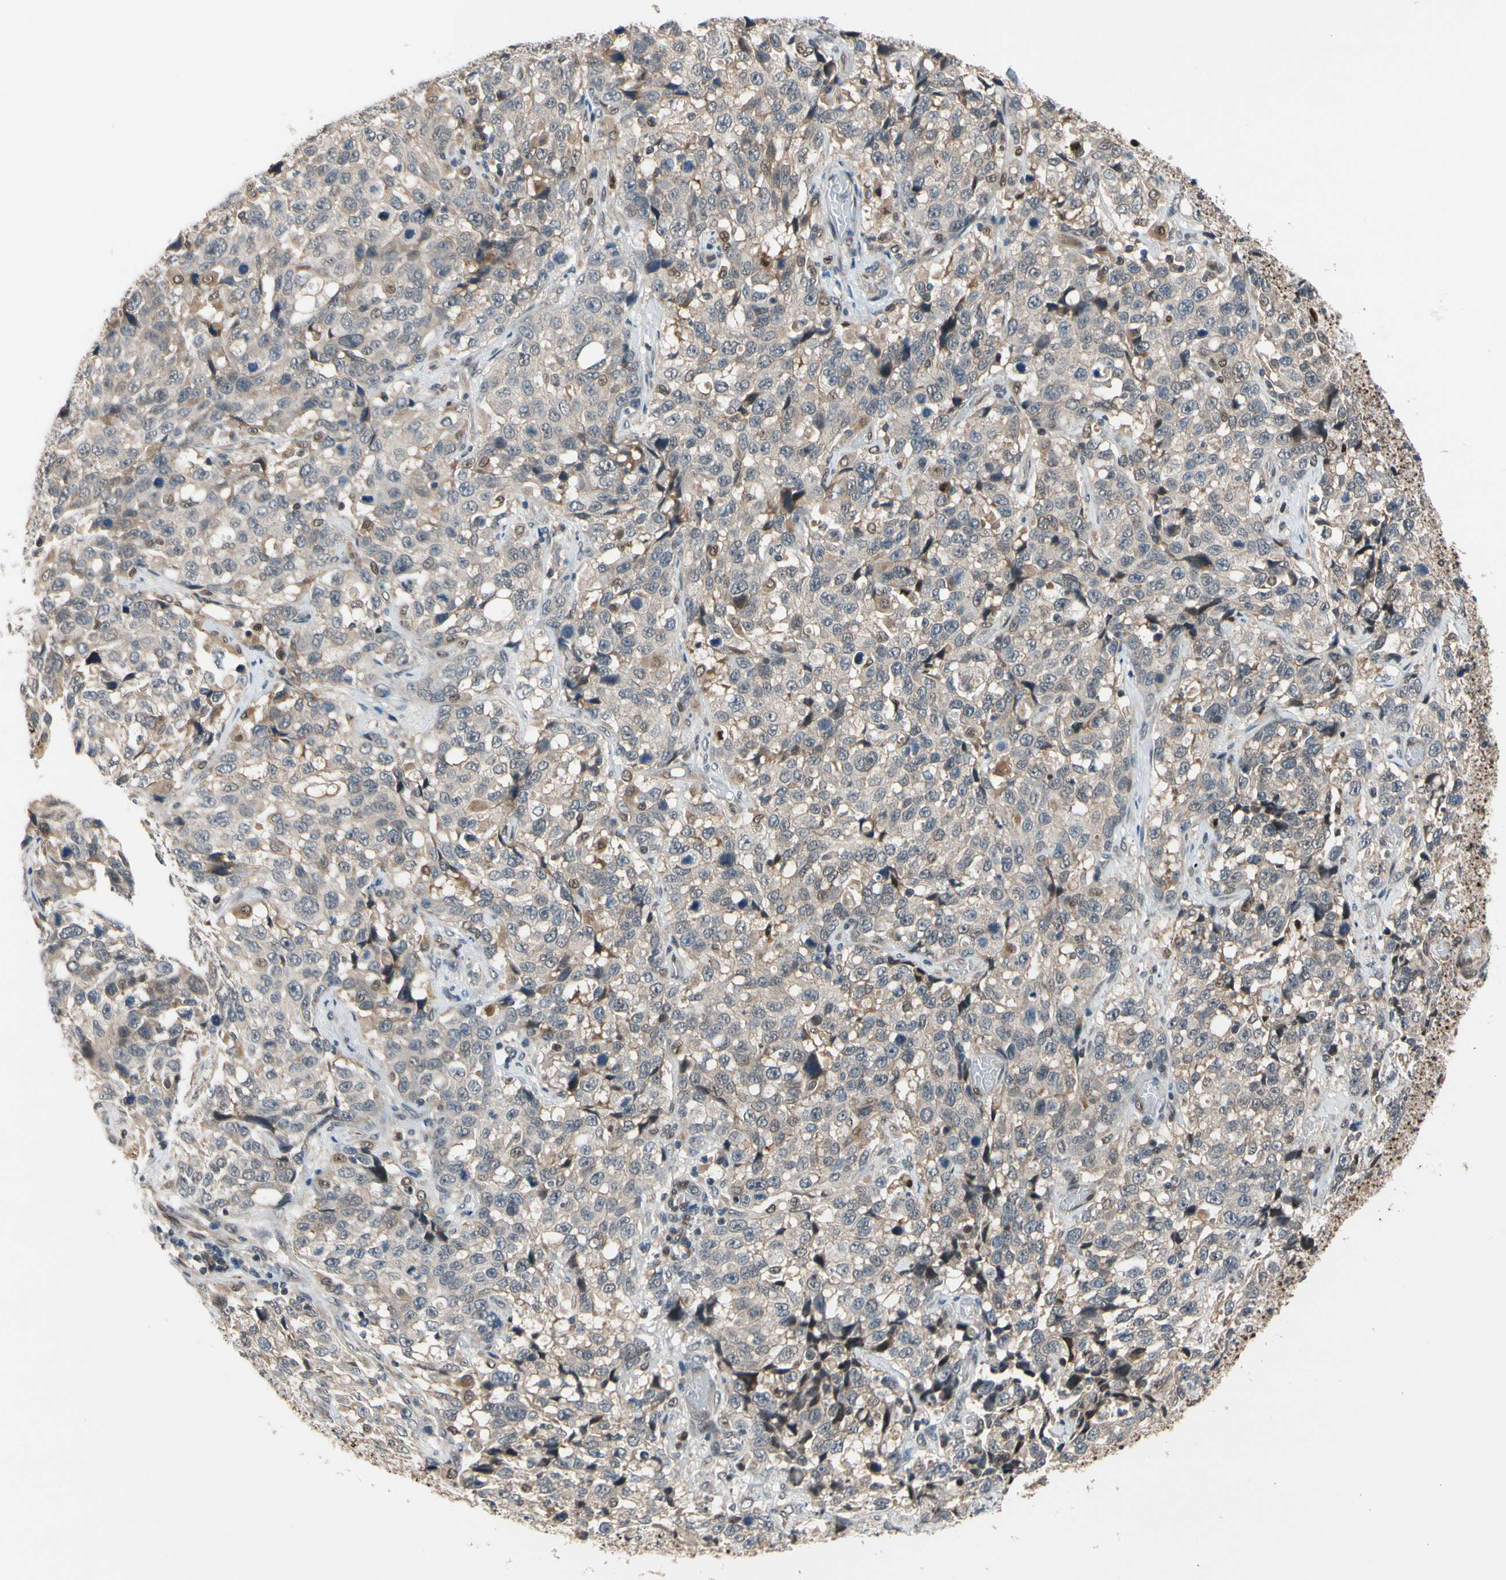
{"staining": {"intensity": "weak", "quantity": ">75%", "location": "cytoplasmic/membranous"}, "tissue": "stomach cancer", "cell_type": "Tumor cells", "image_type": "cancer", "snomed": [{"axis": "morphology", "description": "Normal tissue, NOS"}, {"axis": "morphology", "description": "Adenocarcinoma, NOS"}, {"axis": "topography", "description": "Stomach"}], "caption": "A photomicrograph showing weak cytoplasmic/membranous positivity in about >75% of tumor cells in stomach cancer (adenocarcinoma), as visualized by brown immunohistochemical staining.", "gene": "NGEF", "patient": {"sex": "male", "age": 48}}